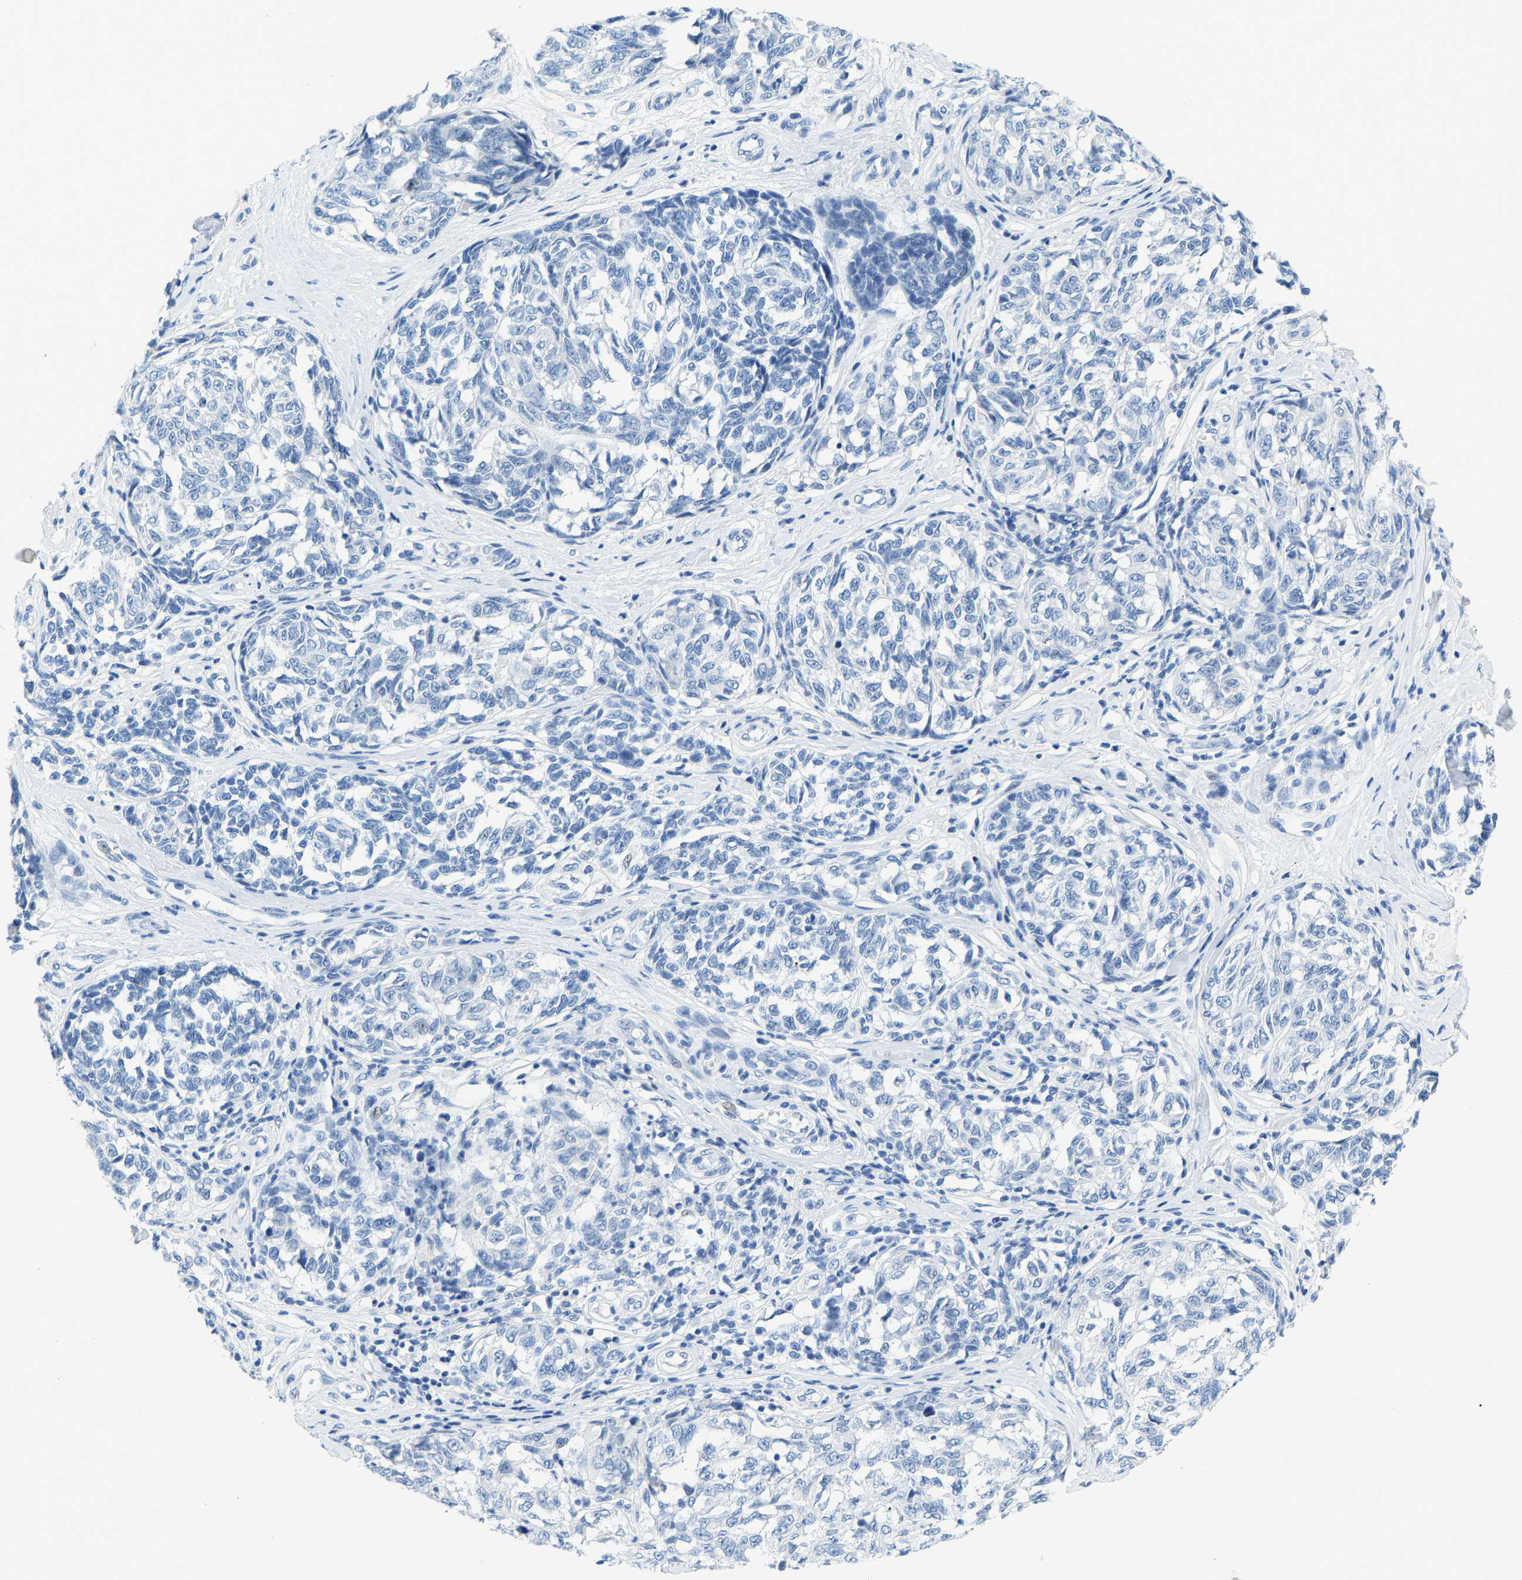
{"staining": {"intensity": "negative", "quantity": "none", "location": "none"}, "tissue": "melanoma", "cell_type": "Tumor cells", "image_type": "cancer", "snomed": [{"axis": "morphology", "description": "Malignant melanoma, NOS"}, {"axis": "topography", "description": "Skin"}], "caption": "This is a micrograph of immunohistochemistry (IHC) staining of melanoma, which shows no positivity in tumor cells.", "gene": "SERPINB3", "patient": {"sex": "female", "age": 64}}